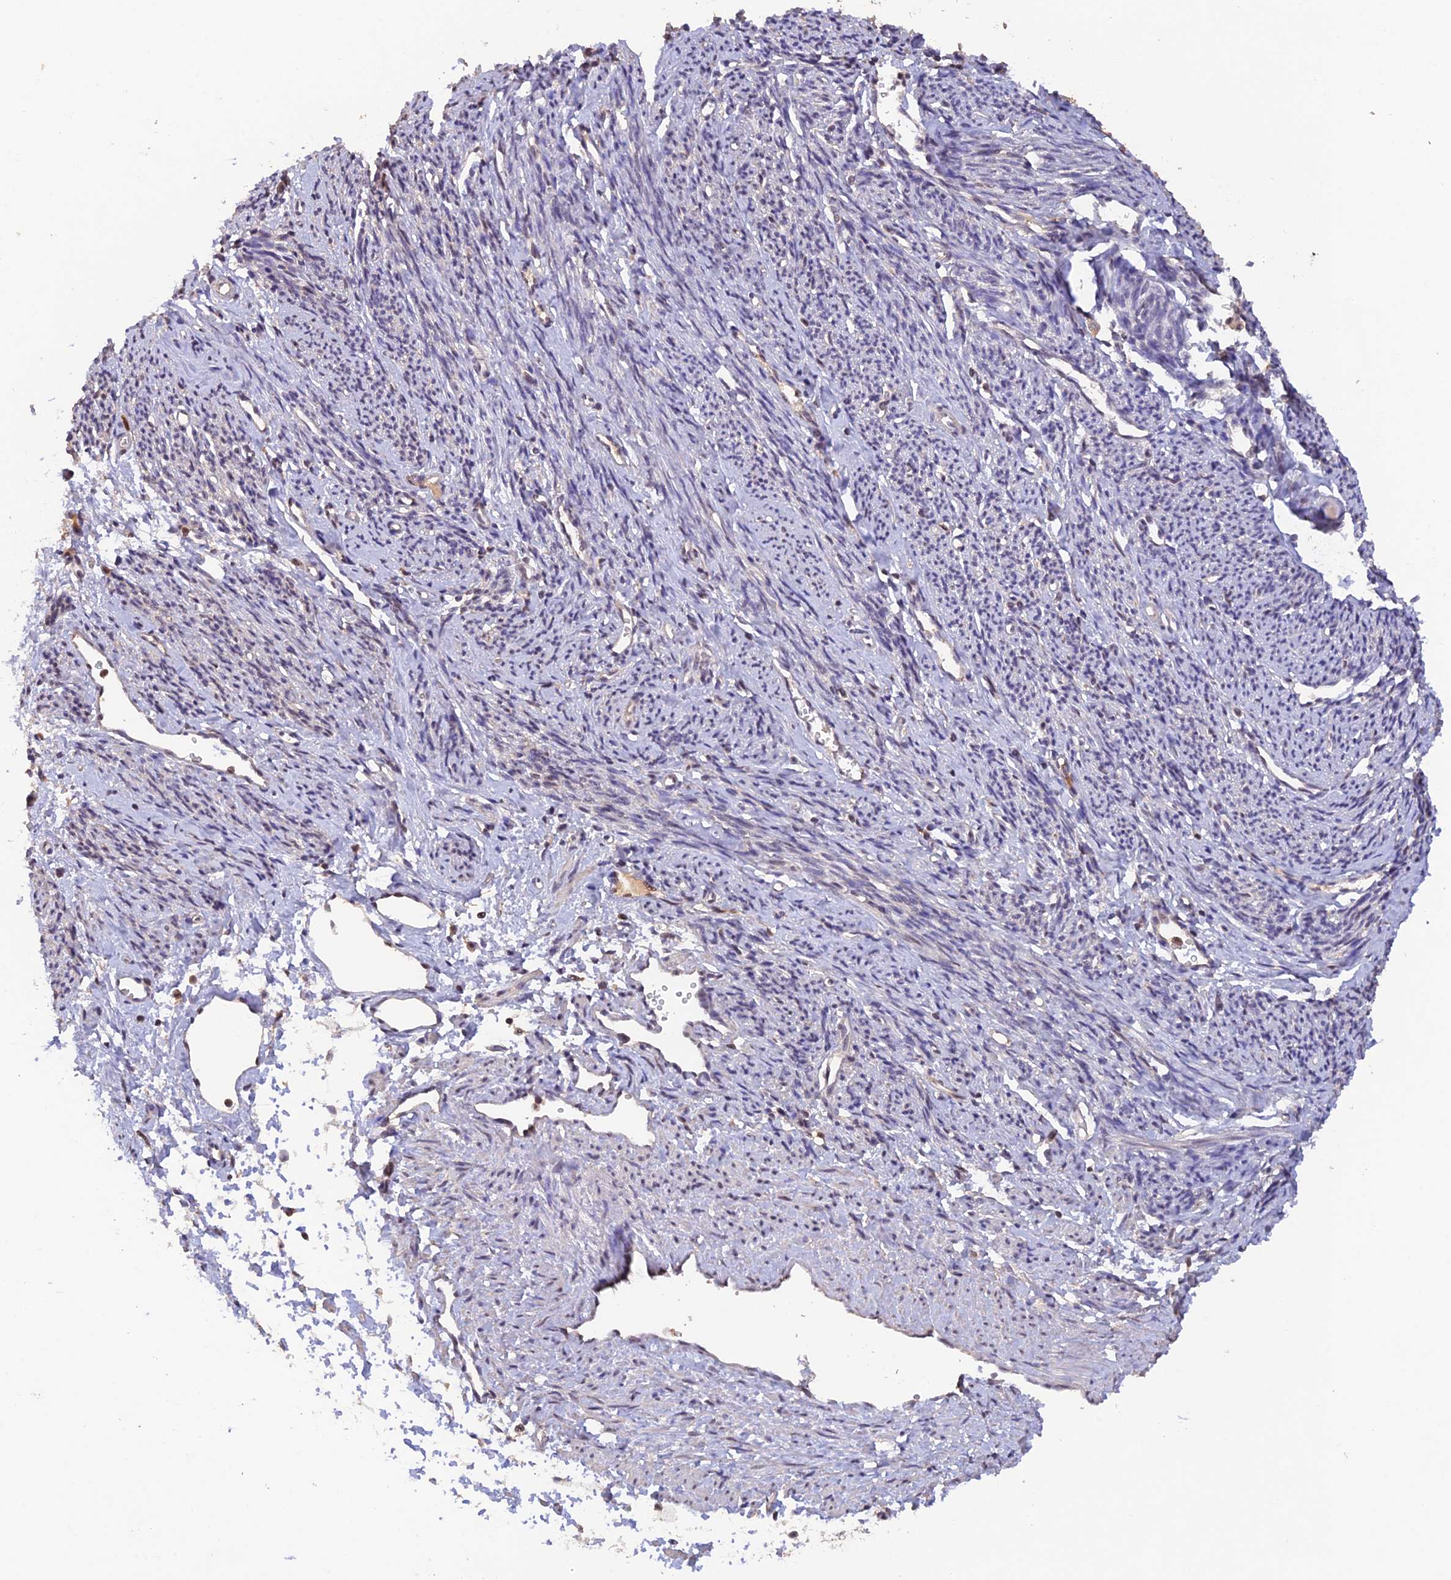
{"staining": {"intensity": "moderate", "quantity": "<25%", "location": "nuclear"}, "tissue": "smooth muscle", "cell_type": "Smooth muscle cells", "image_type": "normal", "snomed": [{"axis": "morphology", "description": "Normal tissue, NOS"}, {"axis": "topography", "description": "Smooth muscle"}, {"axis": "topography", "description": "Uterus"}], "caption": "An image showing moderate nuclear staining in approximately <25% of smooth muscle cells in normal smooth muscle, as visualized by brown immunohistochemical staining.", "gene": "ZNF436", "patient": {"sex": "female", "age": 59}}